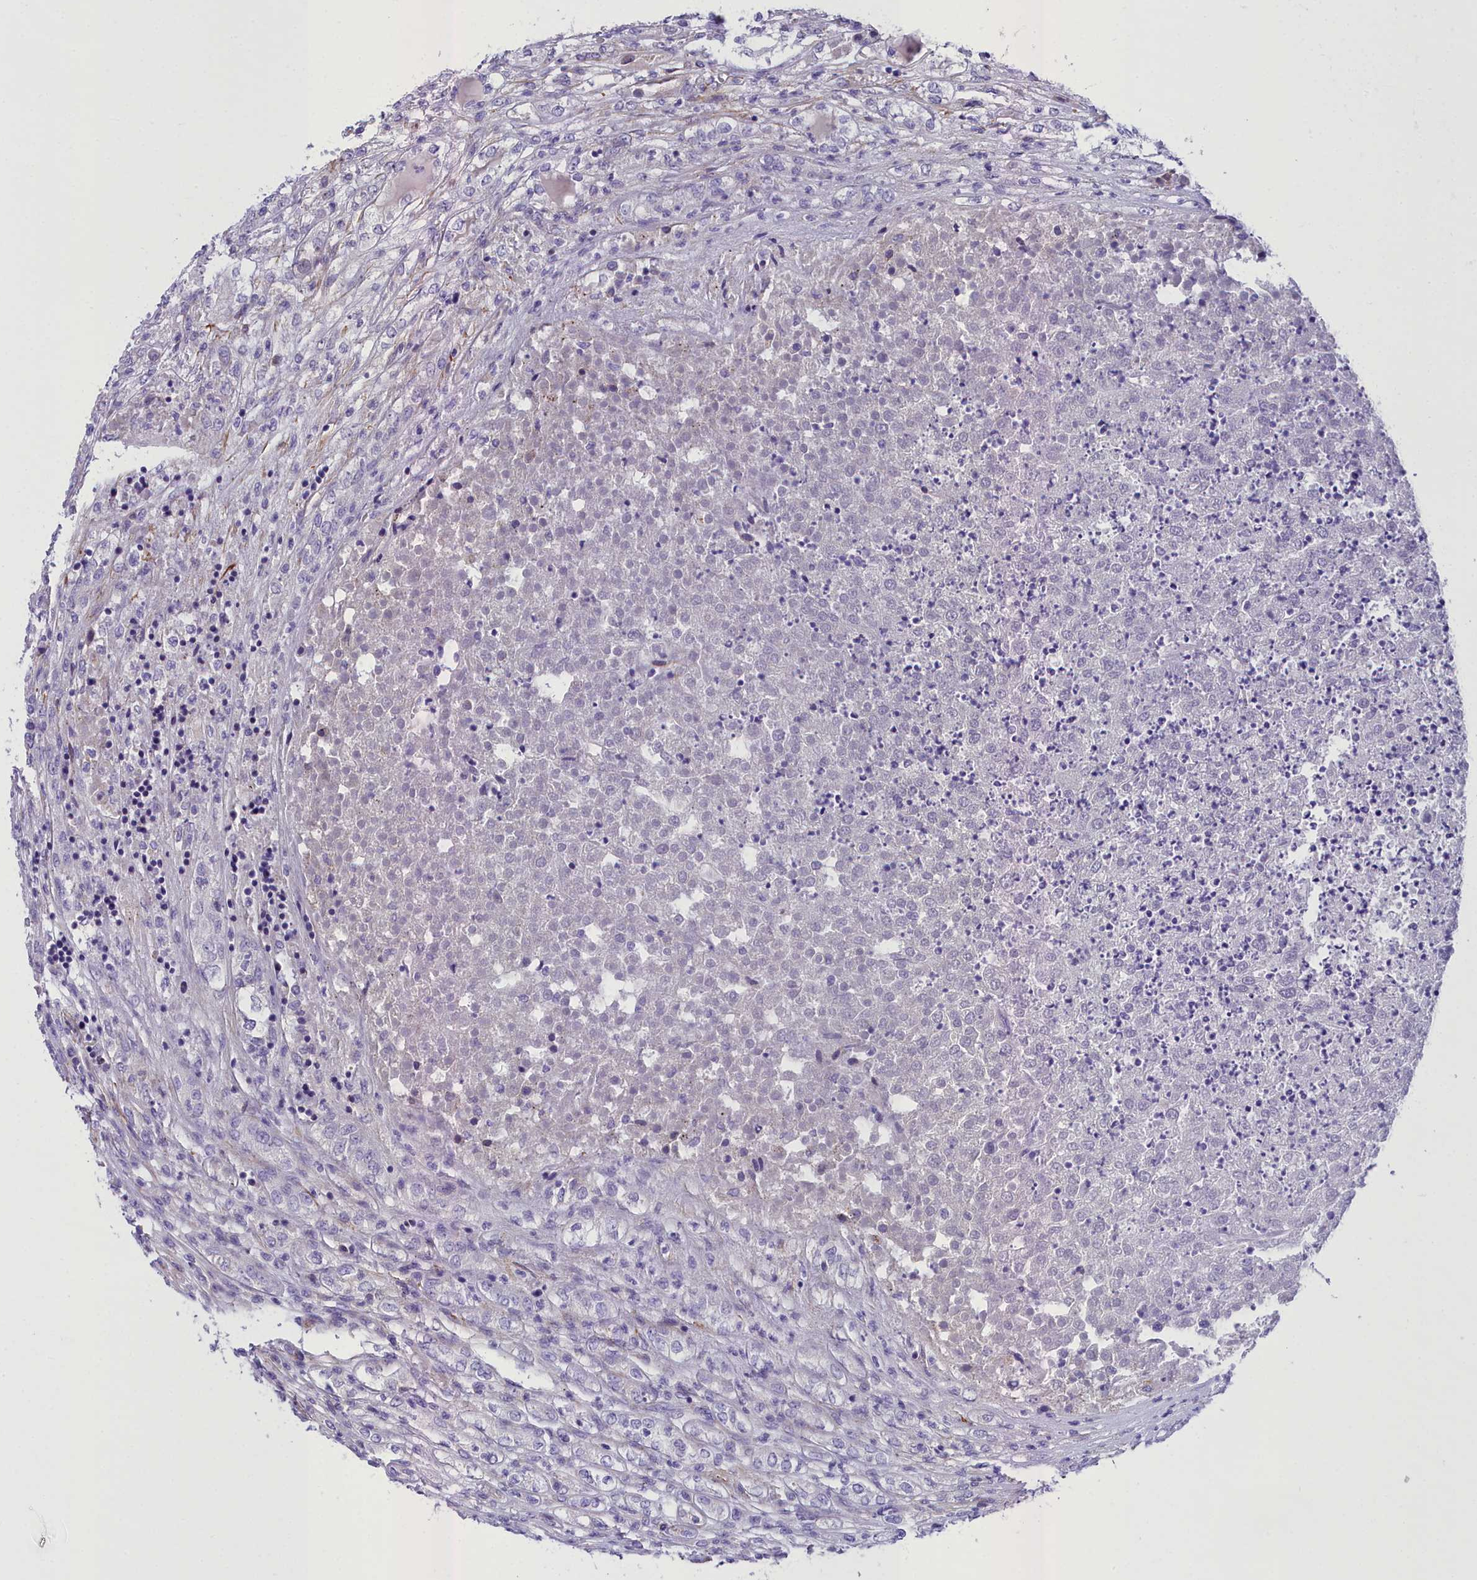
{"staining": {"intensity": "negative", "quantity": "none", "location": "none"}, "tissue": "renal cancer", "cell_type": "Tumor cells", "image_type": "cancer", "snomed": [{"axis": "morphology", "description": "Adenocarcinoma, NOS"}, {"axis": "topography", "description": "Kidney"}], "caption": "Tumor cells show no significant protein staining in adenocarcinoma (renal).", "gene": "GFRA1", "patient": {"sex": "female", "age": 54}}